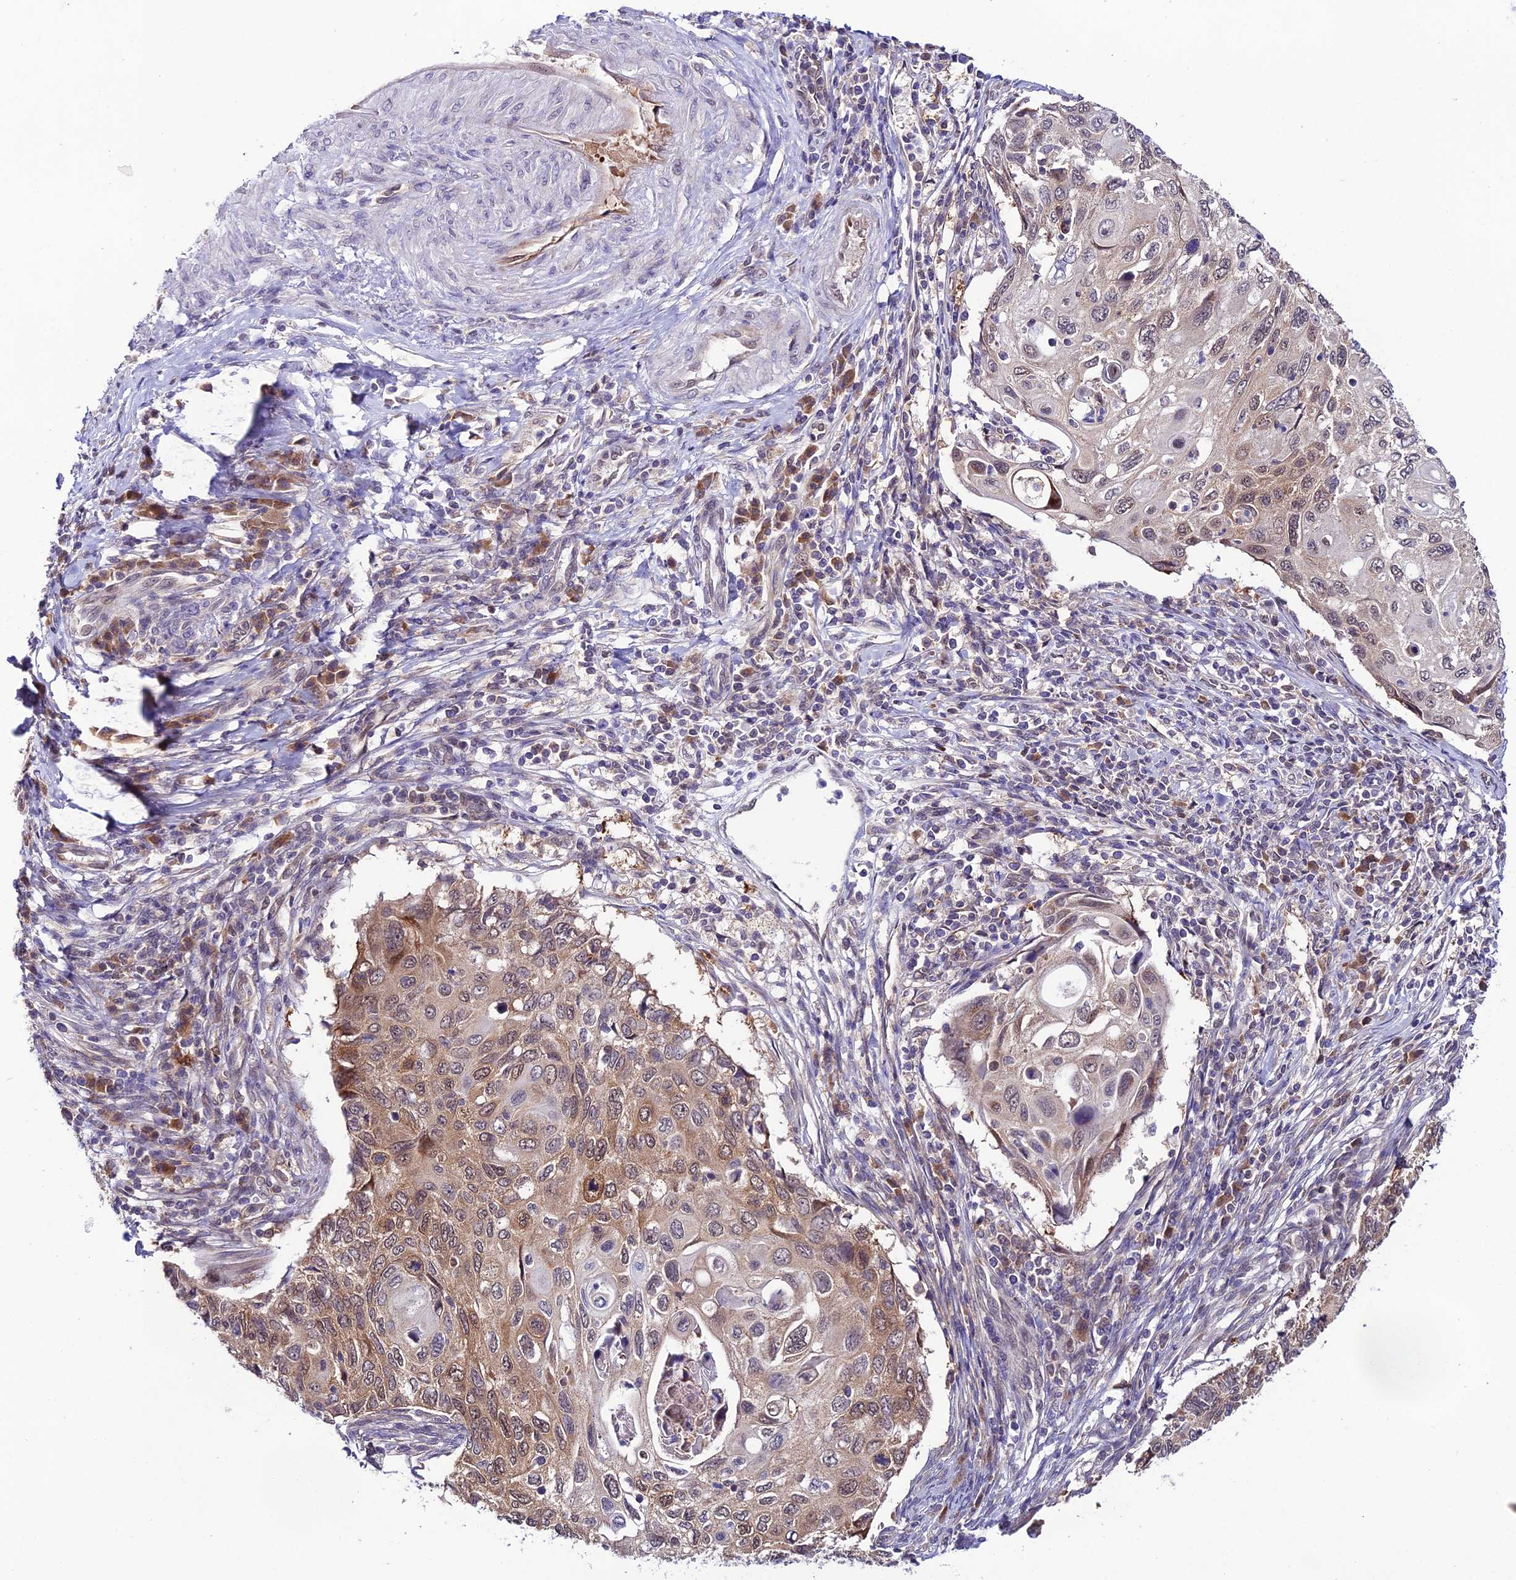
{"staining": {"intensity": "moderate", "quantity": "25%-75%", "location": "cytoplasmic/membranous,nuclear"}, "tissue": "cervical cancer", "cell_type": "Tumor cells", "image_type": "cancer", "snomed": [{"axis": "morphology", "description": "Squamous cell carcinoma, NOS"}, {"axis": "topography", "description": "Cervix"}], "caption": "Cervical squamous cell carcinoma was stained to show a protein in brown. There is medium levels of moderate cytoplasmic/membranous and nuclear staining in about 25%-75% of tumor cells.", "gene": "TRIM40", "patient": {"sex": "female", "age": 70}}